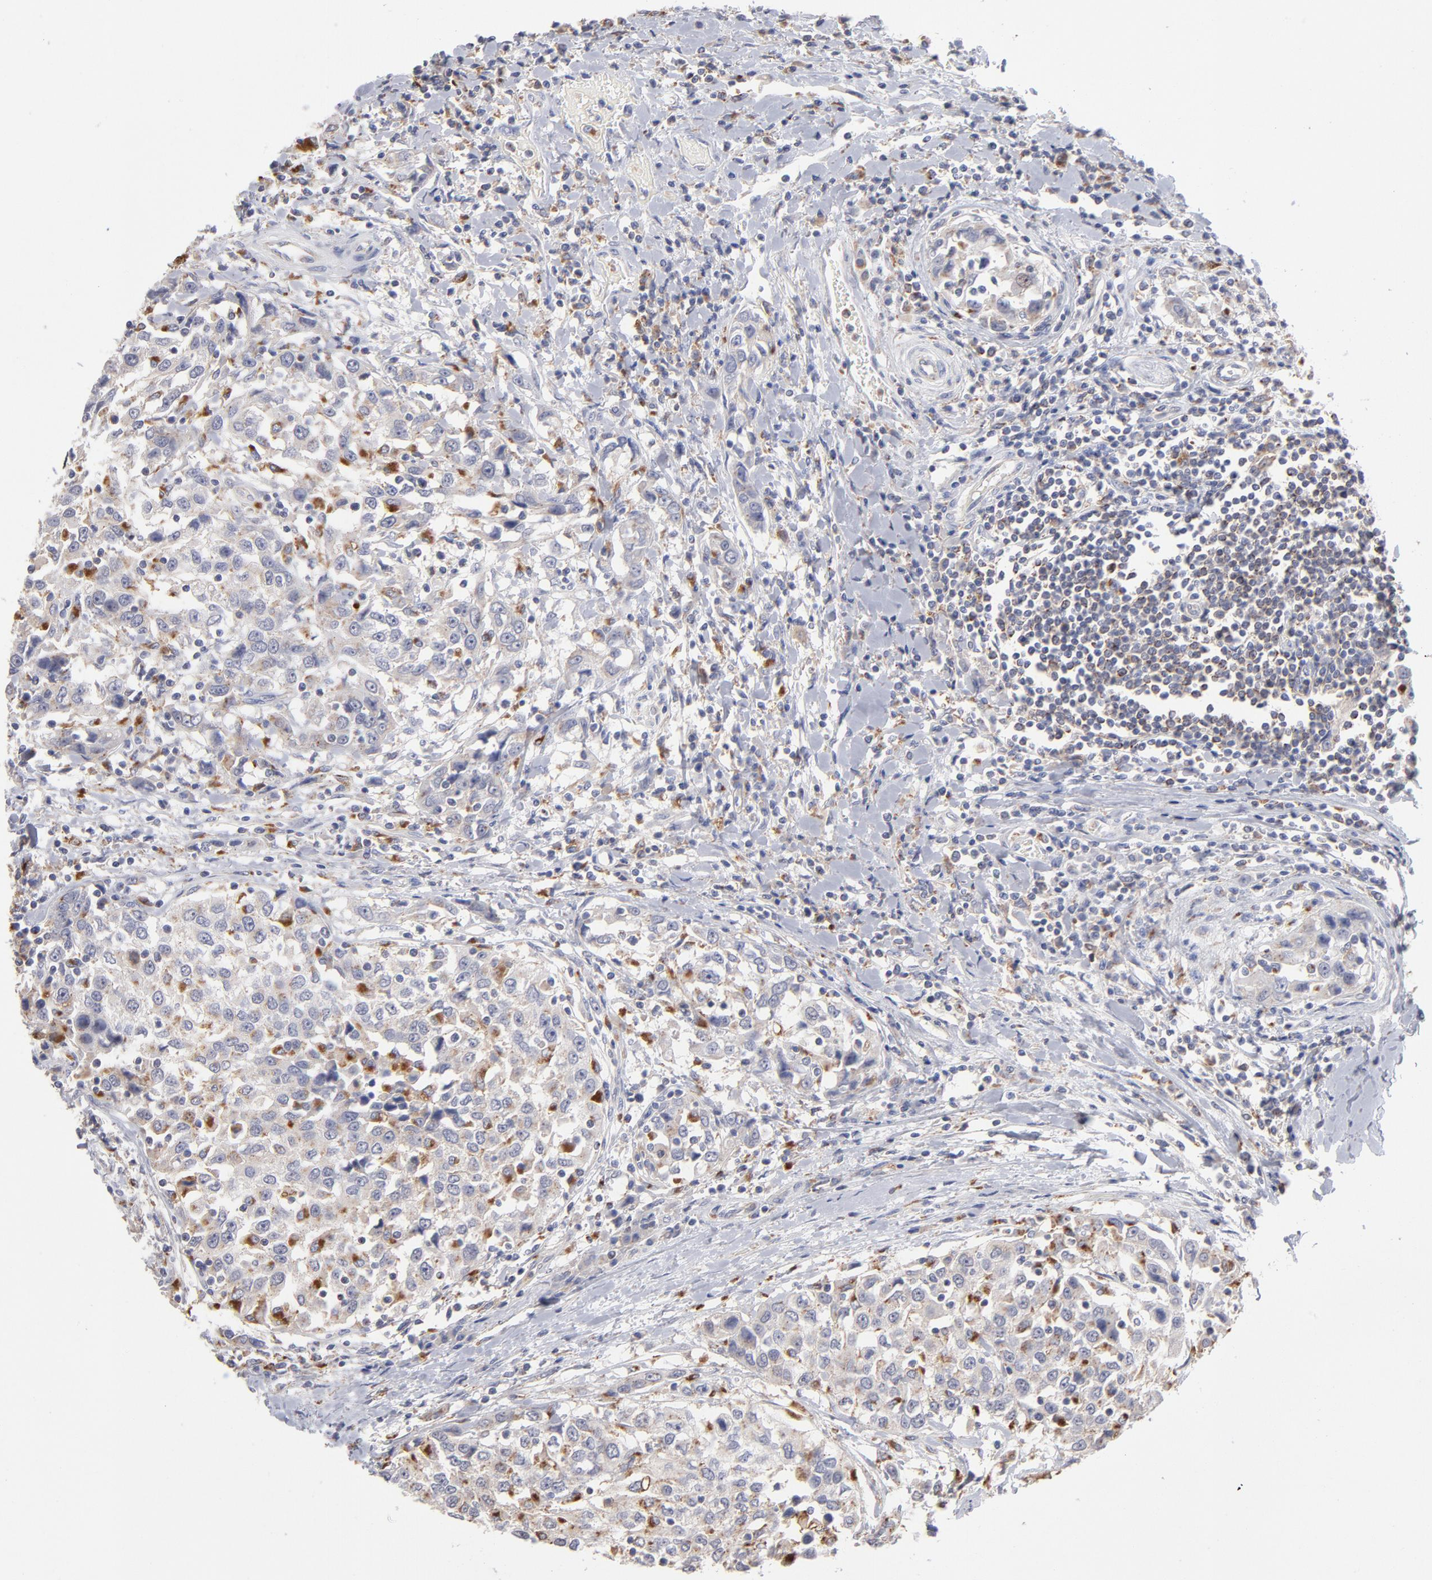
{"staining": {"intensity": "weak", "quantity": "25%-75%", "location": "cytoplasmic/membranous"}, "tissue": "urothelial cancer", "cell_type": "Tumor cells", "image_type": "cancer", "snomed": [{"axis": "morphology", "description": "Urothelial carcinoma, High grade"}, {"axis": "topography", "description": "Urinary bladder"}], "caption": "Immunohistochemistry of urothelial cancer reveals low levels of weak cytoplasmic/membranous expression in about 25%-75% of tumor cells.", "gene": "RRAGB", "patient": {"sex": "female", "age": 80}}